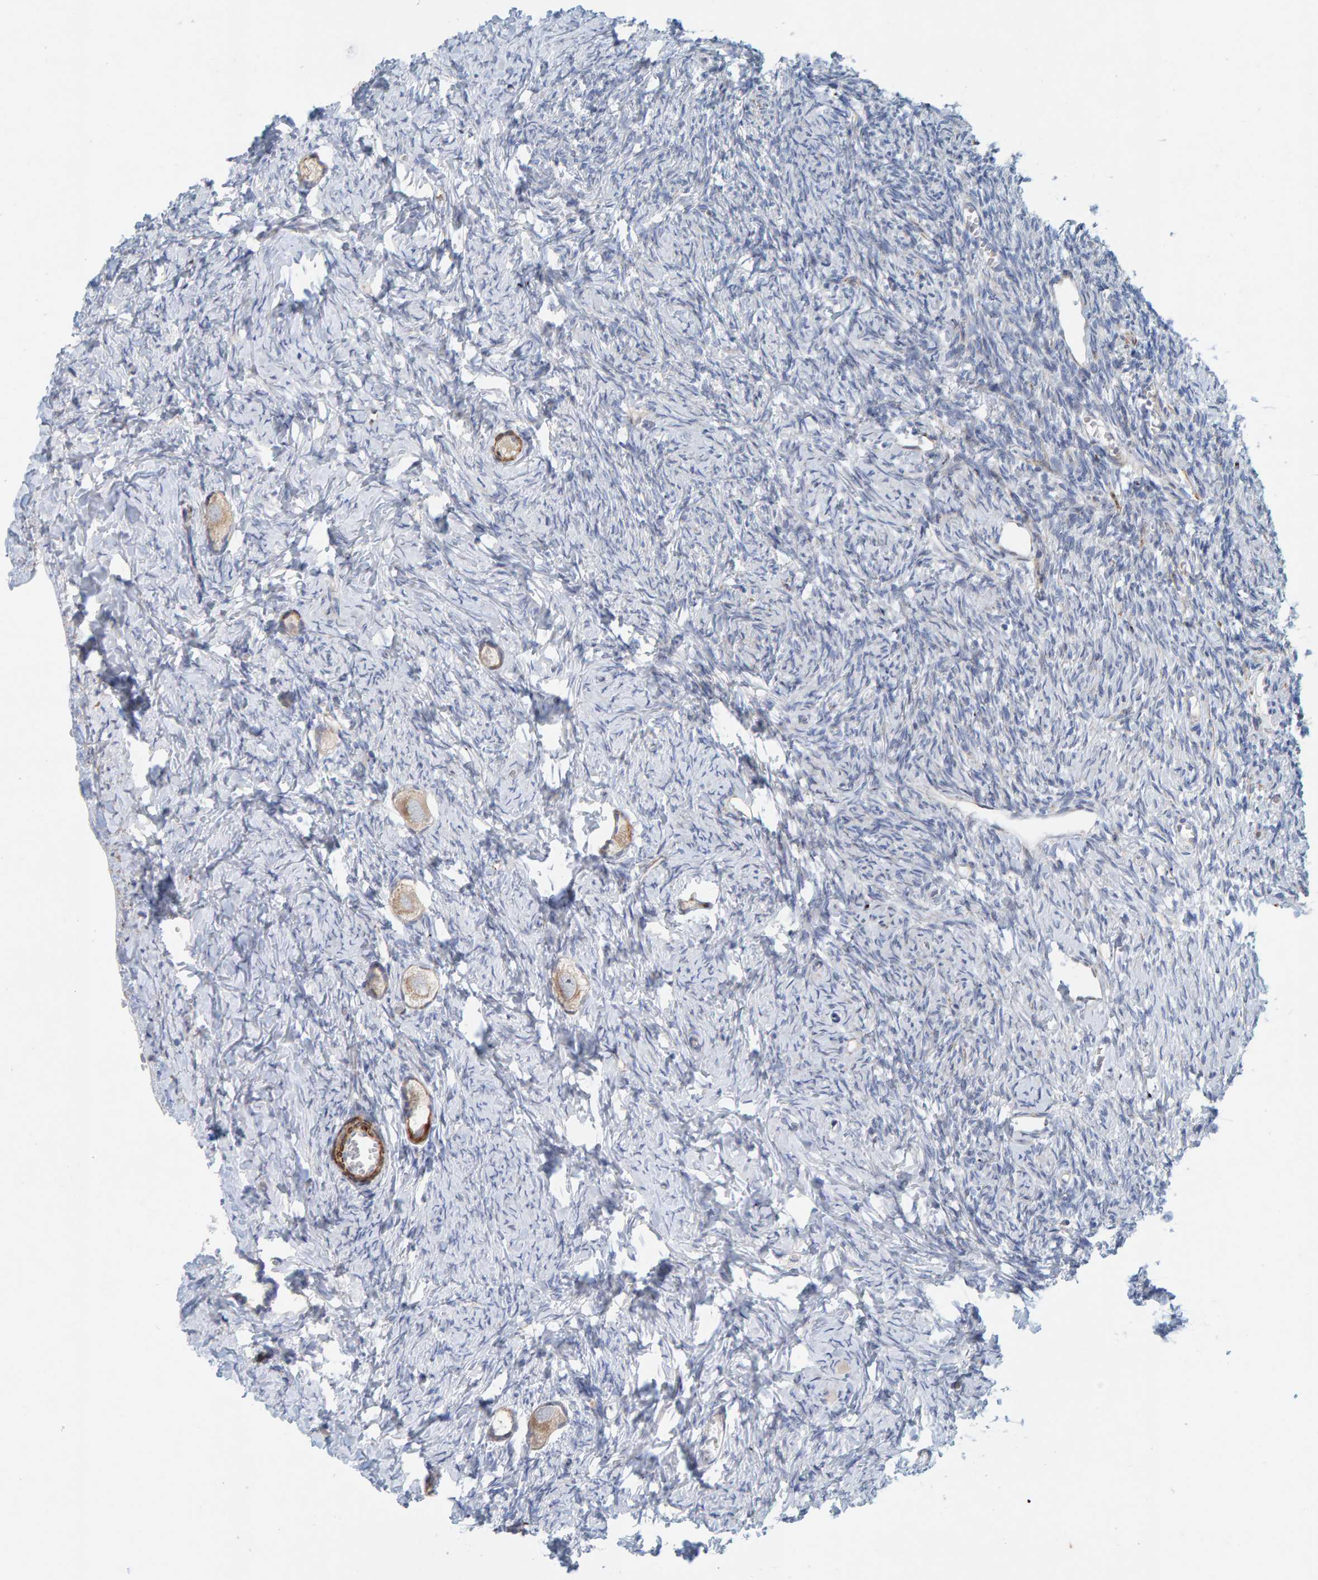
{"staining": {"intensity": "weak", "quantity": ">75%", "location": "cytoplasmic/membranous"}, "tissue": "ovary", "cell_type": "Follicle cells", "image_type": "normal", "snomed": [{"axis": "morphology", "description": "Normal tissue, NOS"}, {"axis": "topography", "description": "Ovary"}], "caption": "Approximately >75% of follicle cells in normal ovary display weak cytoplasmic/membranous protein expression as visualized by brown immunohistochemical staining.", "gene": "MMP16", "patient": {"sex": "female", "age": 27}}